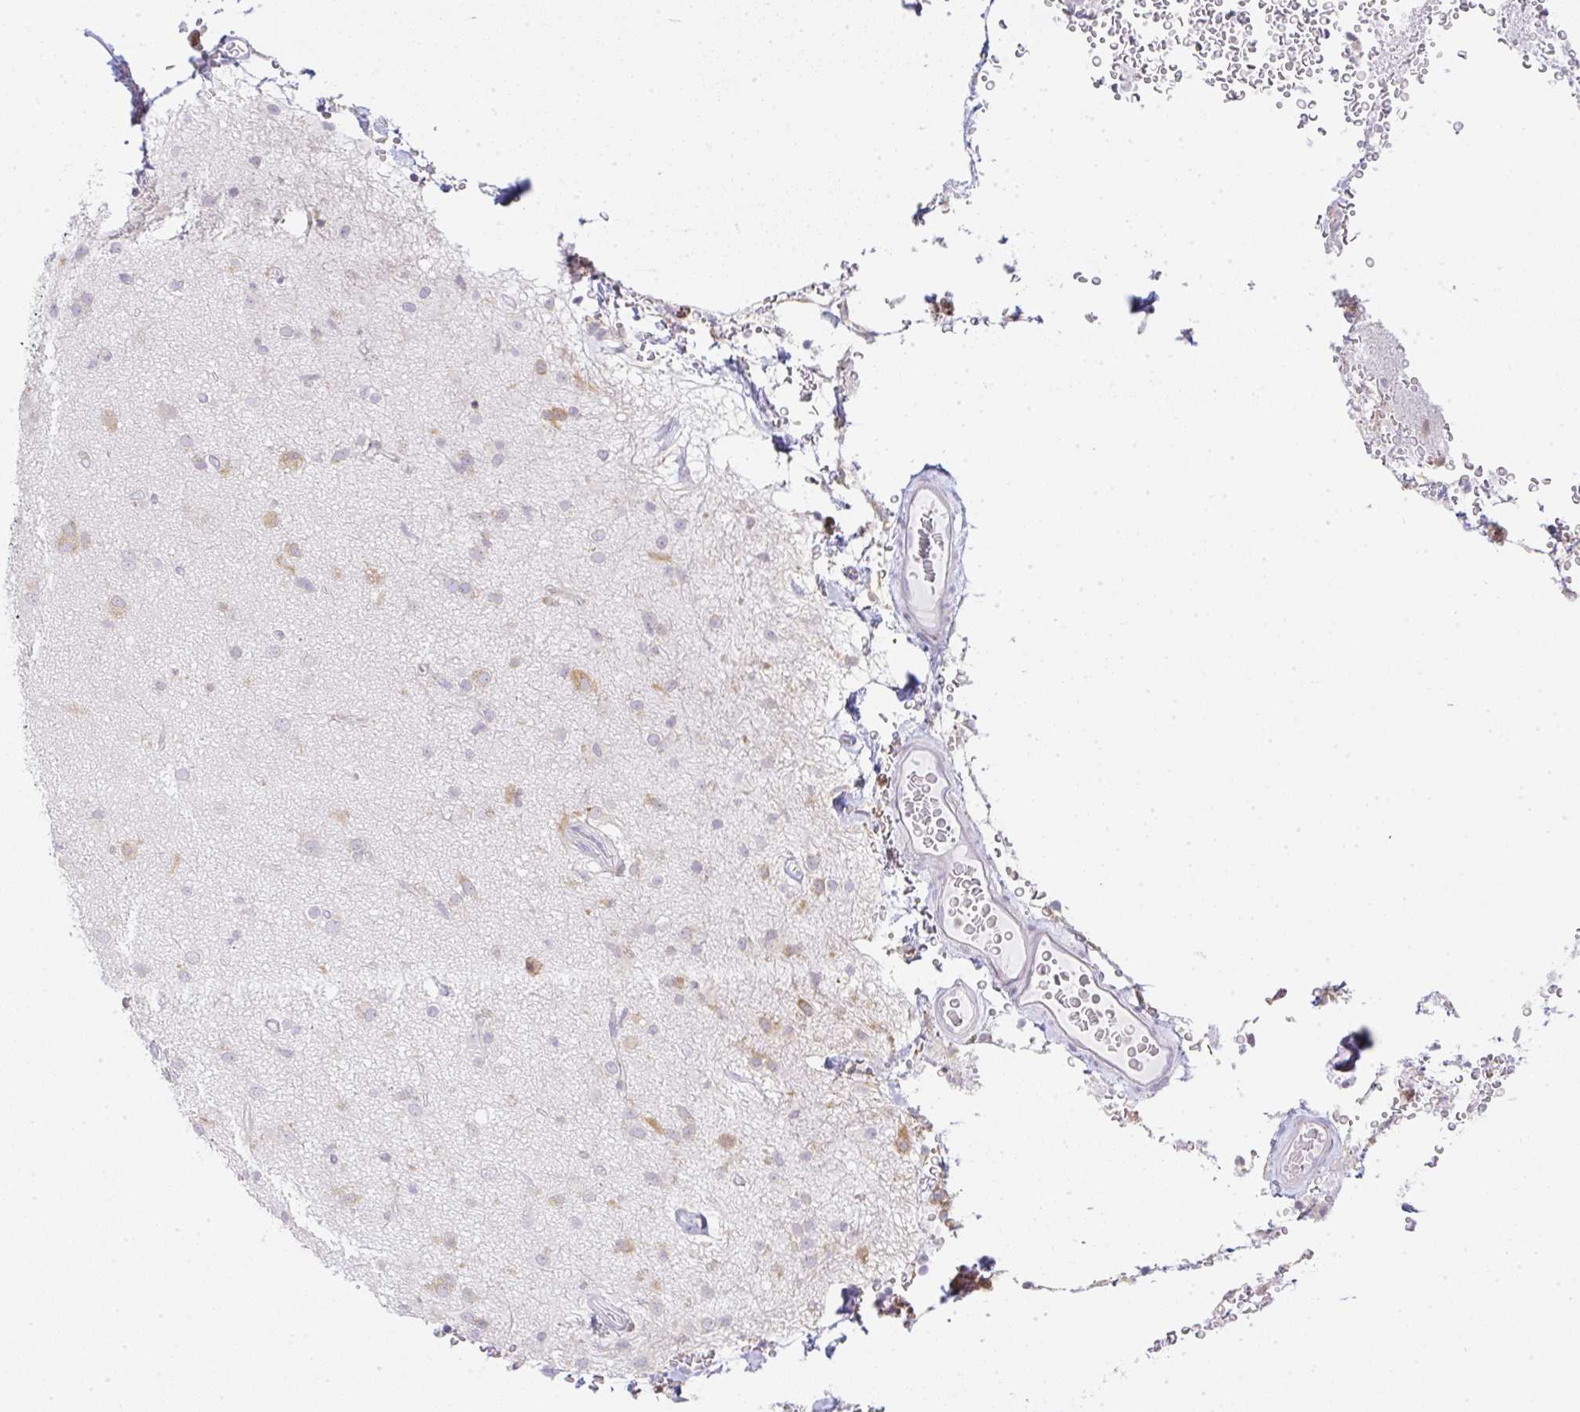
{"staining": {"intensity": "moderate", "quantity": "<25%", "location": "cytoplasmic/membranous"}, "tissue": "glioma", "cell_type": "Tumor cells", "image_type": "cancer", "snomed": [{"axis": "morphology", "description": "Glioma, malignant, Low grade"}, {"axis": "topography", "description": "Brain"}], "caption": "A histopathology image of malignant low-grade glioma stained for a protein reveals moderate cytoplasmic/membranous brown staining in tumor cells.", "gene": "DERL2", "patient": {"sex": "male", "age": 65}}